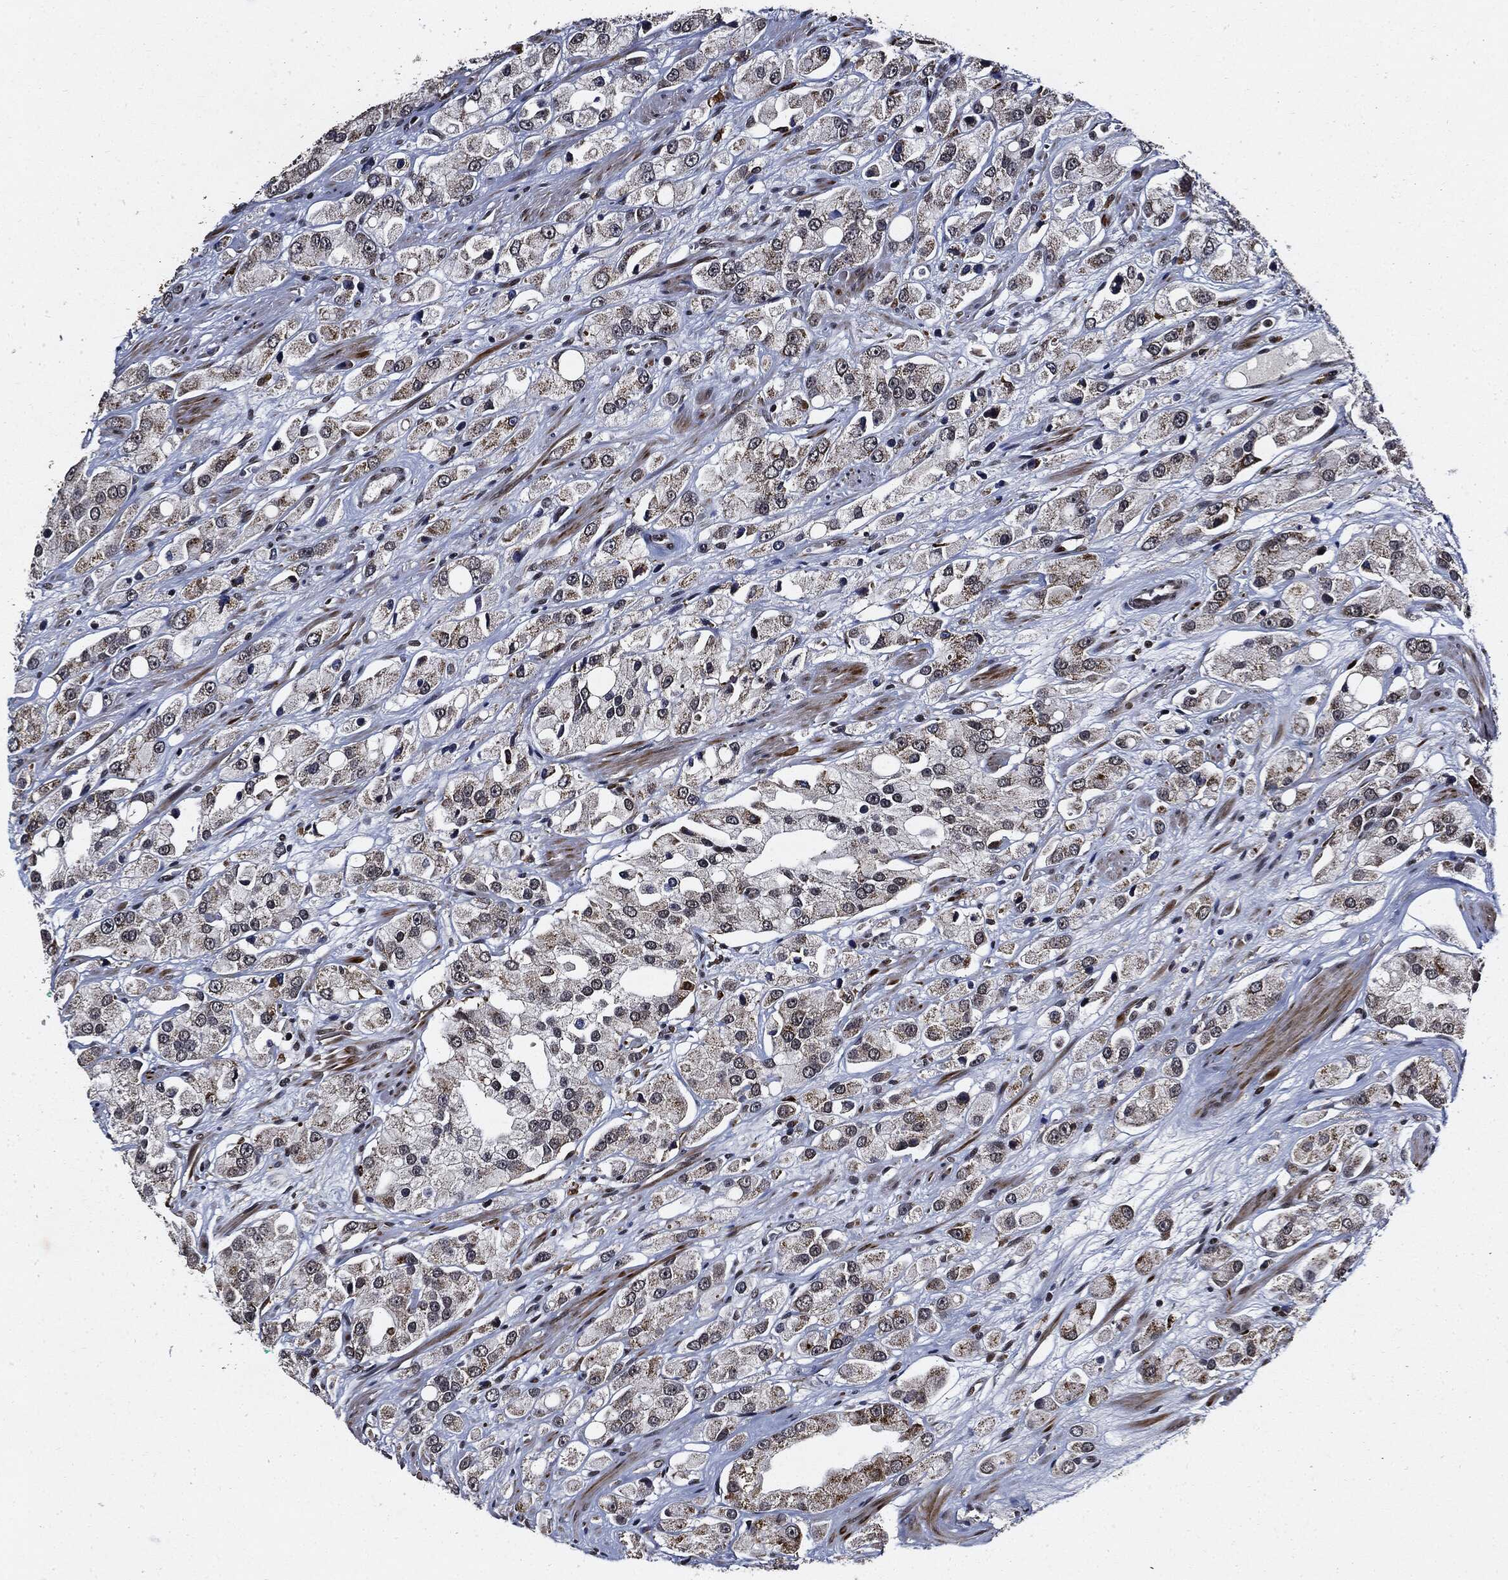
{"staining": {"intensity": "negative", "quantity": "none", "location": "none"}, "tissue": "prostate cancer", "cell_type": "Tumor cells", "image_type": "cancer", "snomed": [{"axis": "morphology", "description": "Adenocarcinoma, NOS"}, {"axis": "topography", "description": "Prostate and seminal vesicle, NOS"}, {"axis": "topography", "description": "Prostate"}], "caption": "DAB immunohistochemical staining of human prostate adenocarcinoma shows no significant positivity in tumor cells.", "gene": "SUGT1", "patient": {"sex": "male", "age": 64}}